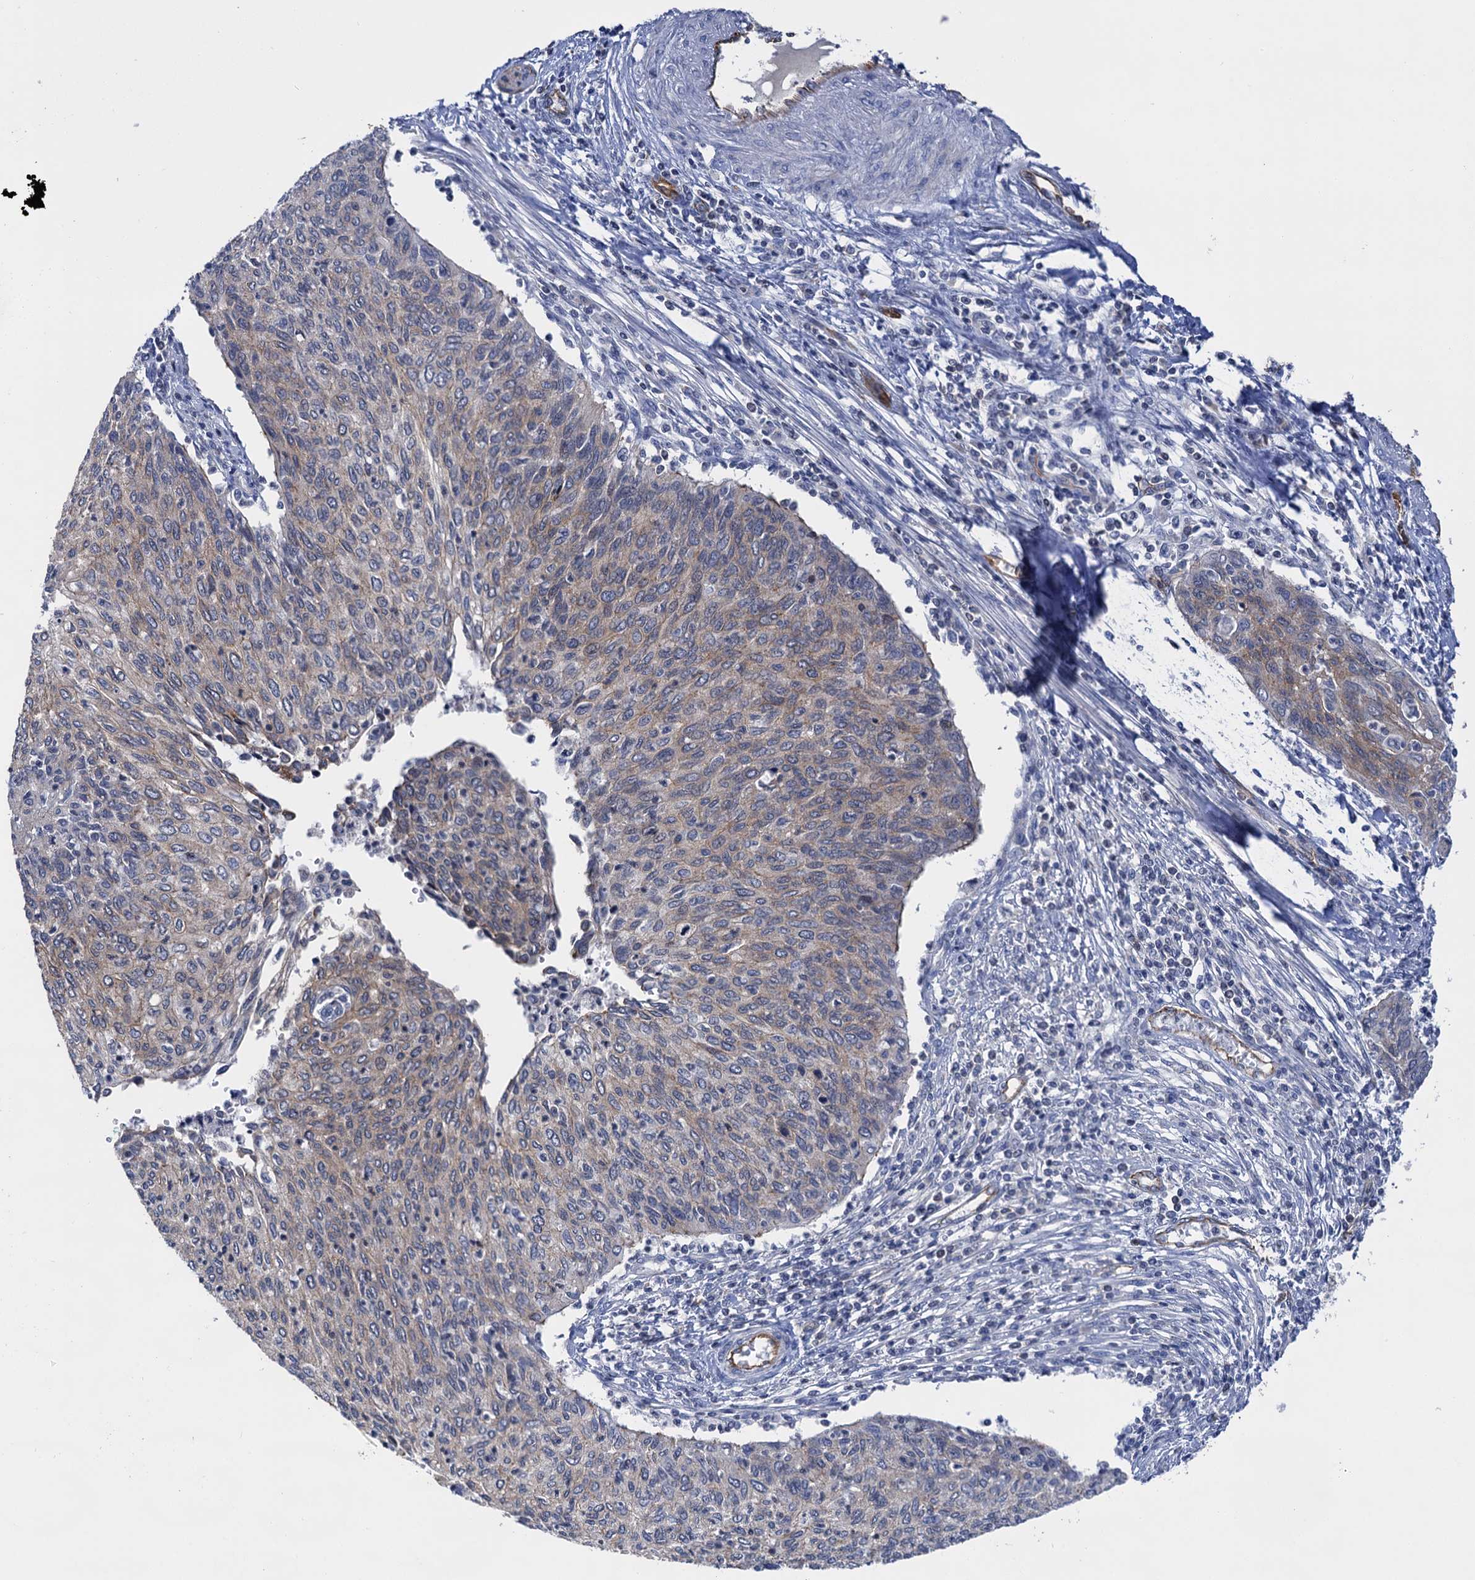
{"staining": {"intensity": "weak", "quantity": "25%-75%", "location": "cytoplasmic/membranous"}, "tissue": "cervical cancer", "cell_type": "Tumor cells", "image_type": "cancer", "snomed": [{"axis": "morphology", "description": "Squamous cell carcinoma, NOS"}, {"axis": "topography", "description": "Cervix"}], "caption": "Immunohistochemical staining of cervical cancer (squamous cell carcinoma) displays low levels of weak cytoplasmic/membranous expression in about 25%-75% of tumor cells.", "gene": "ABLIM1", "patient": {"sex": "female", "age": 38}}